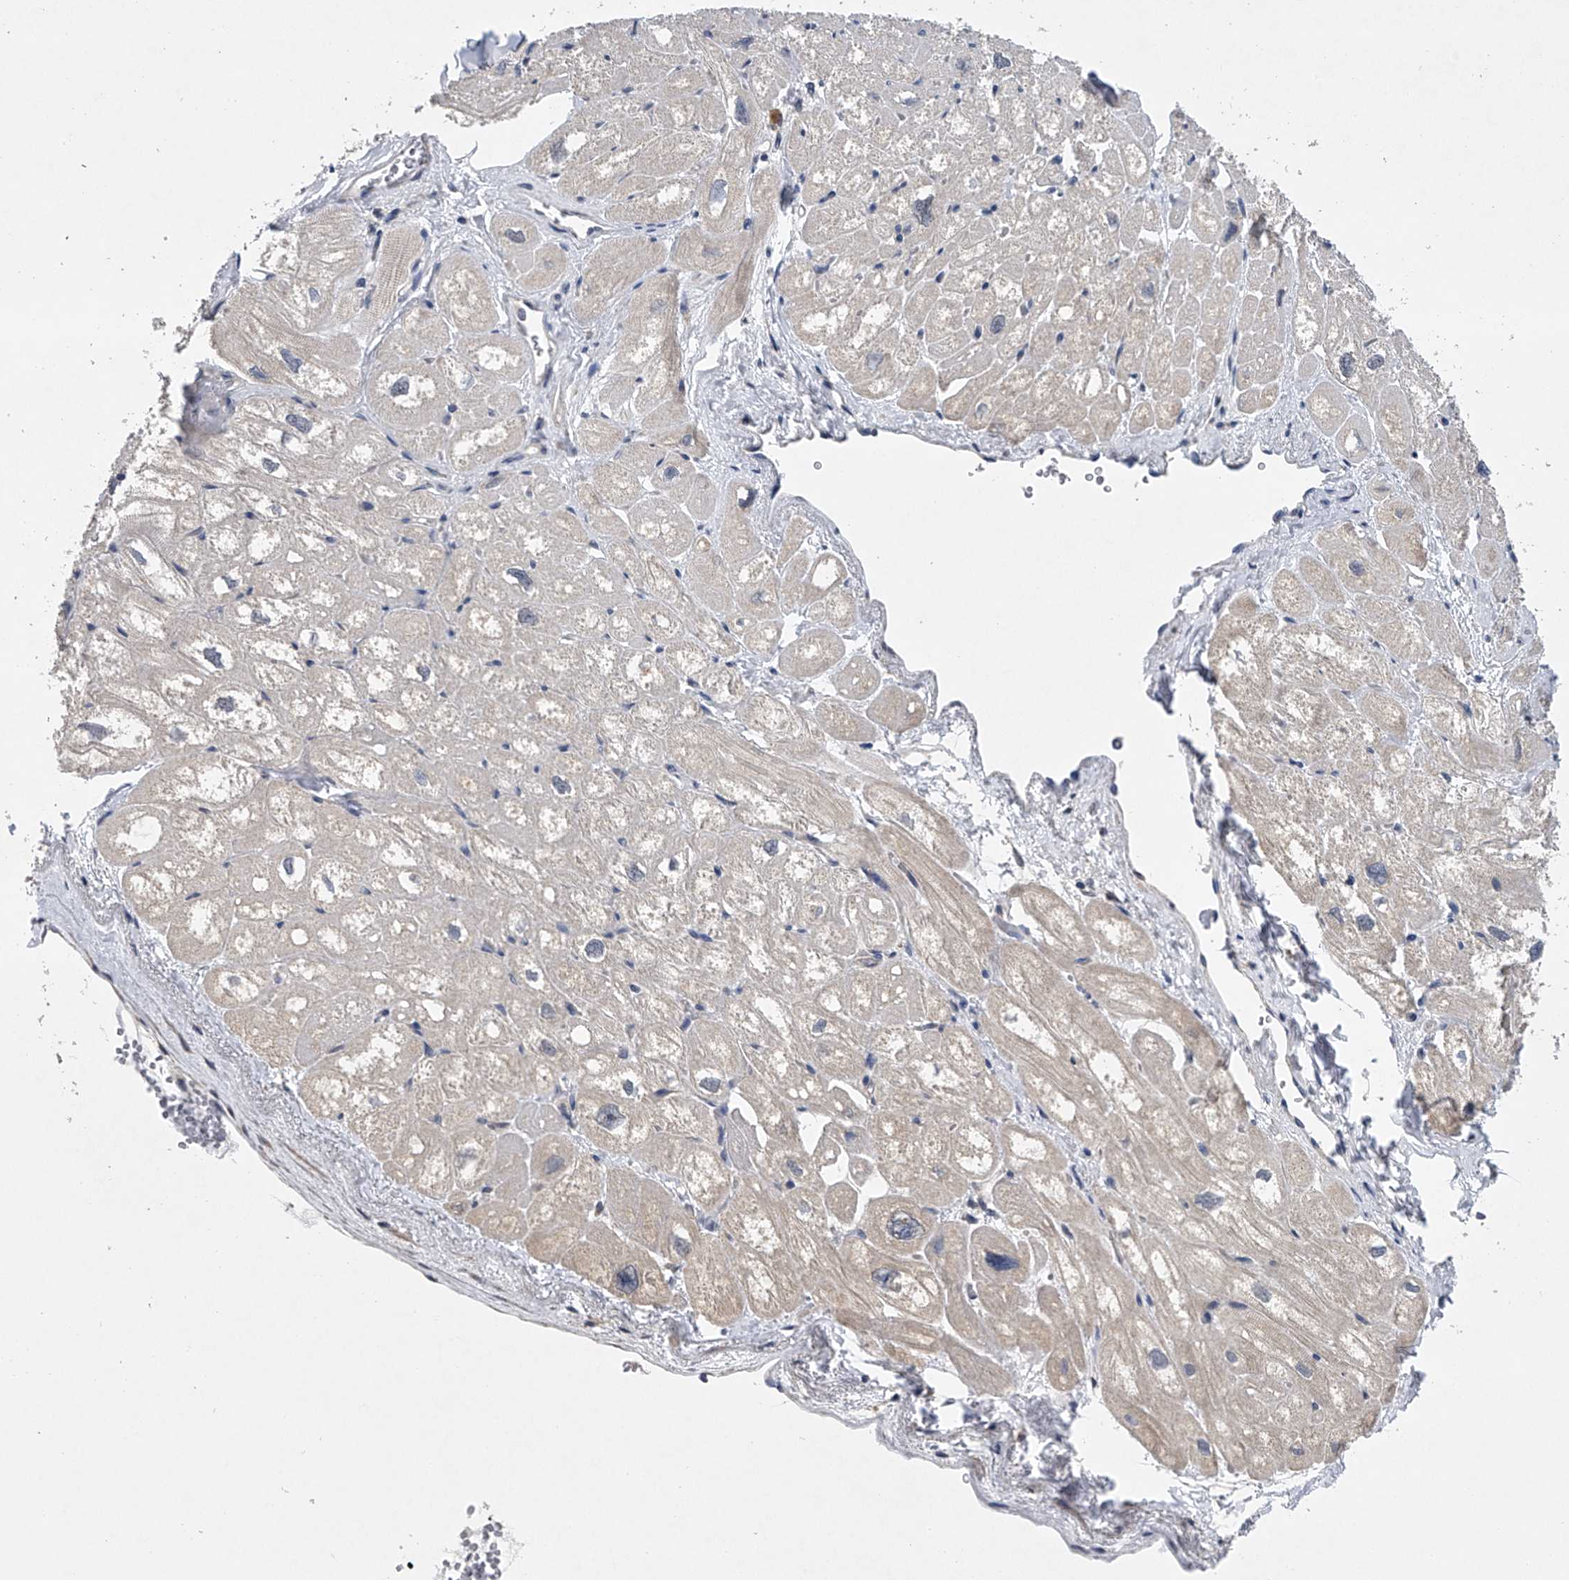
{"staining": {"intensity": "weak", "quantity": "<25%", "location": "cytoplasmic/membranous"}, "tissue": "heart muscle", "cell_type": "Cardiomyocytes", "image_type": "normal", "snomed": [{"axis": "morphology", "description": "Normal tissue, NOS"}, {"axis": "topography", "description": "Heart"}], "caption": "This is an IHC histopathology image of benign heart muscle. There is no staining in cardiomyocytes.", "gene": "RNF5", "patient": {"sex": "male", "age": 50}}